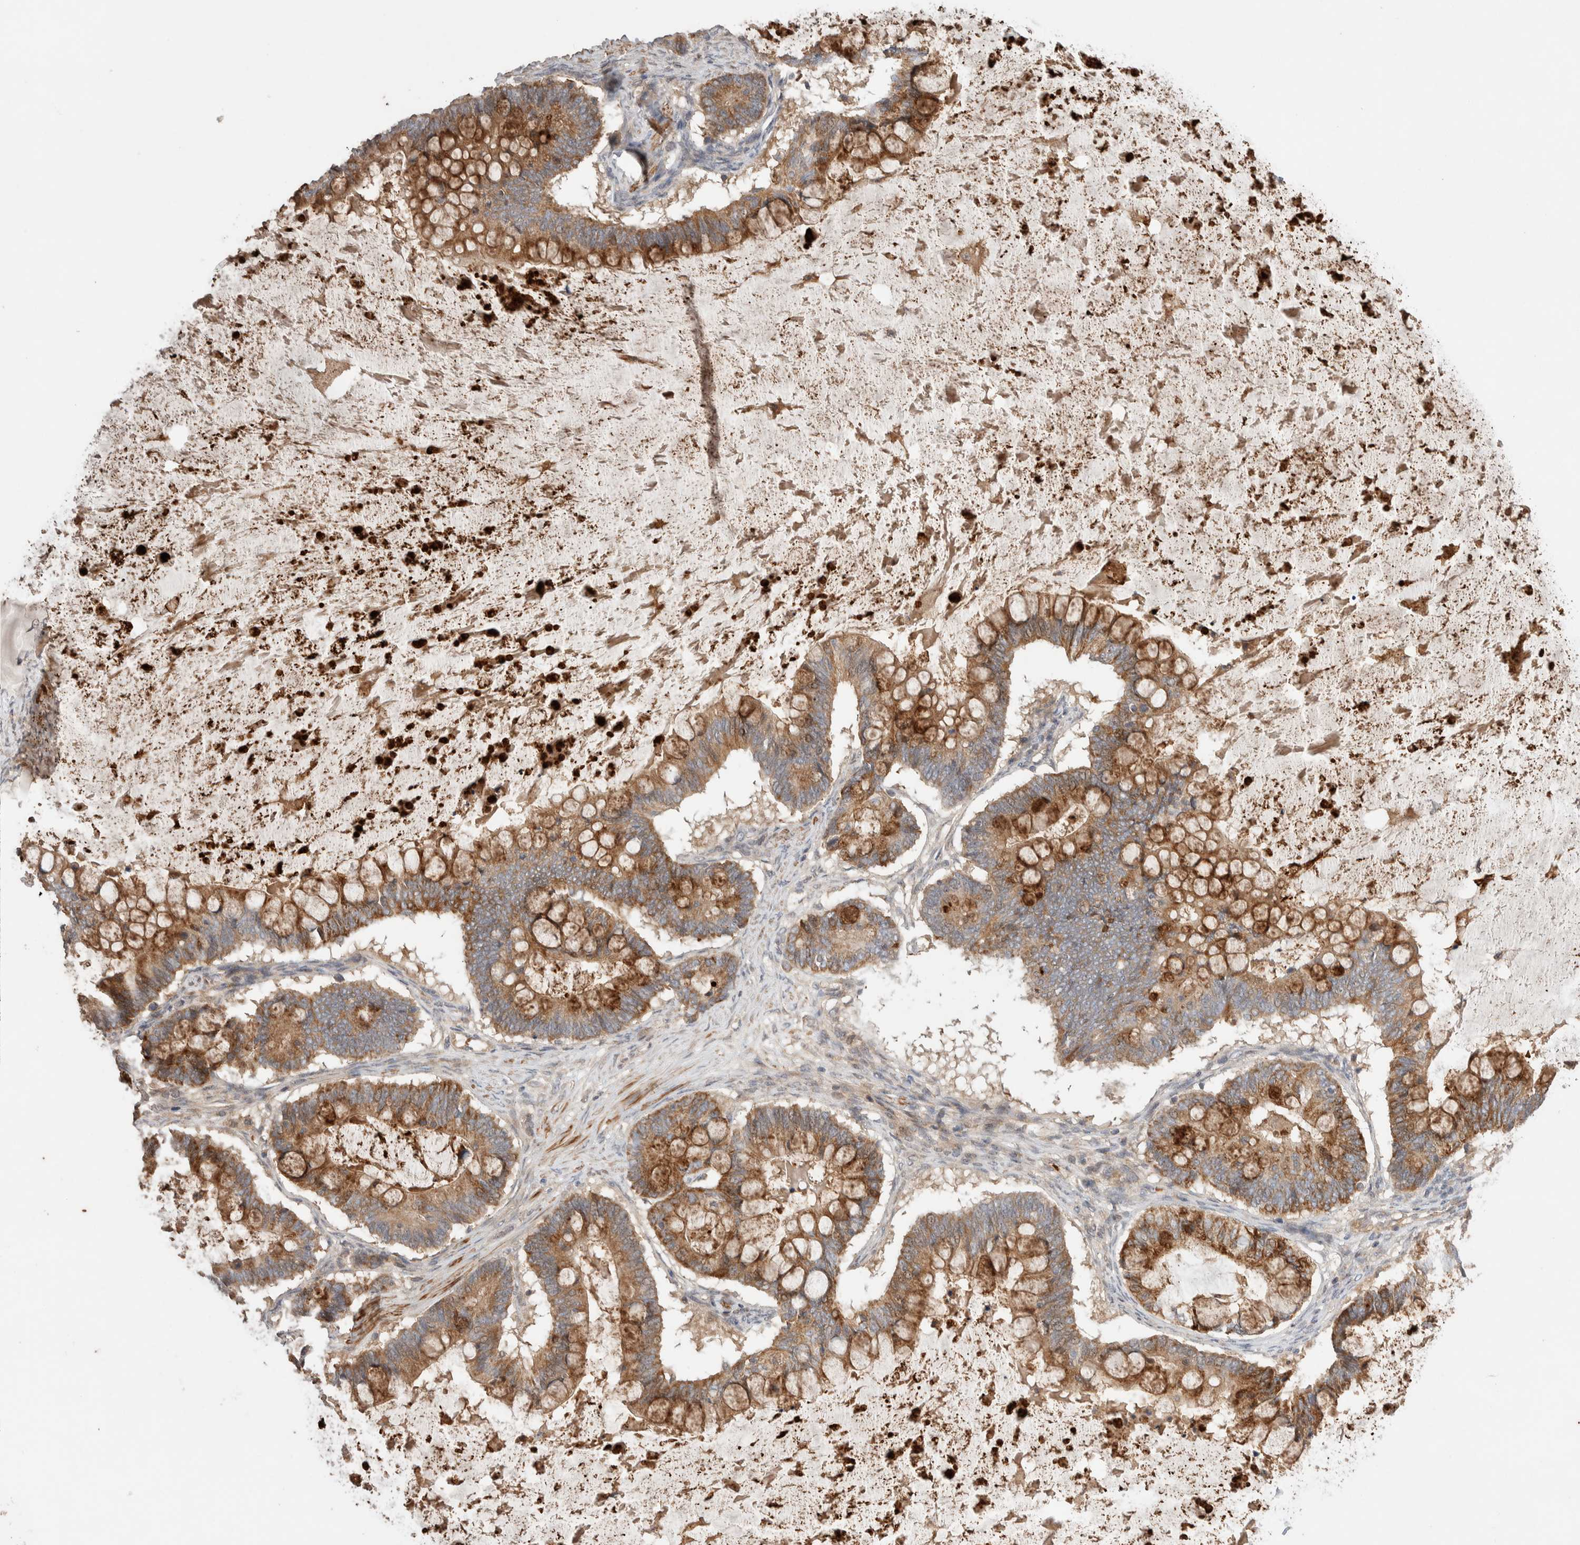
{"staining": {"intensity": "moderate", "quantity": ">75%", "location": "cytoplasmic/membranous"}, "tissue": "ovarian cancer", "cell_type": "Tumor cells", "image_type": "cancer", "snomed": [{"axis": "morphology", "description": "Cystadenocarcinoma, mucinous, NOS"}, {"axis": "topography", "description": "Ovary"}], "caption": "Brown immunohistochemical staining in ovarian cancer (mucinous cystadenocarcinoma) demonstrates moderate cytoplasmic/membranous staining in about >75% of tumor cells. (DAB (3,3'-diaminobenzidine) IHC with brightfield microscopy, high magnification).", "gene": "WDR91", "patient": {"sex": "female", "age": 61}}